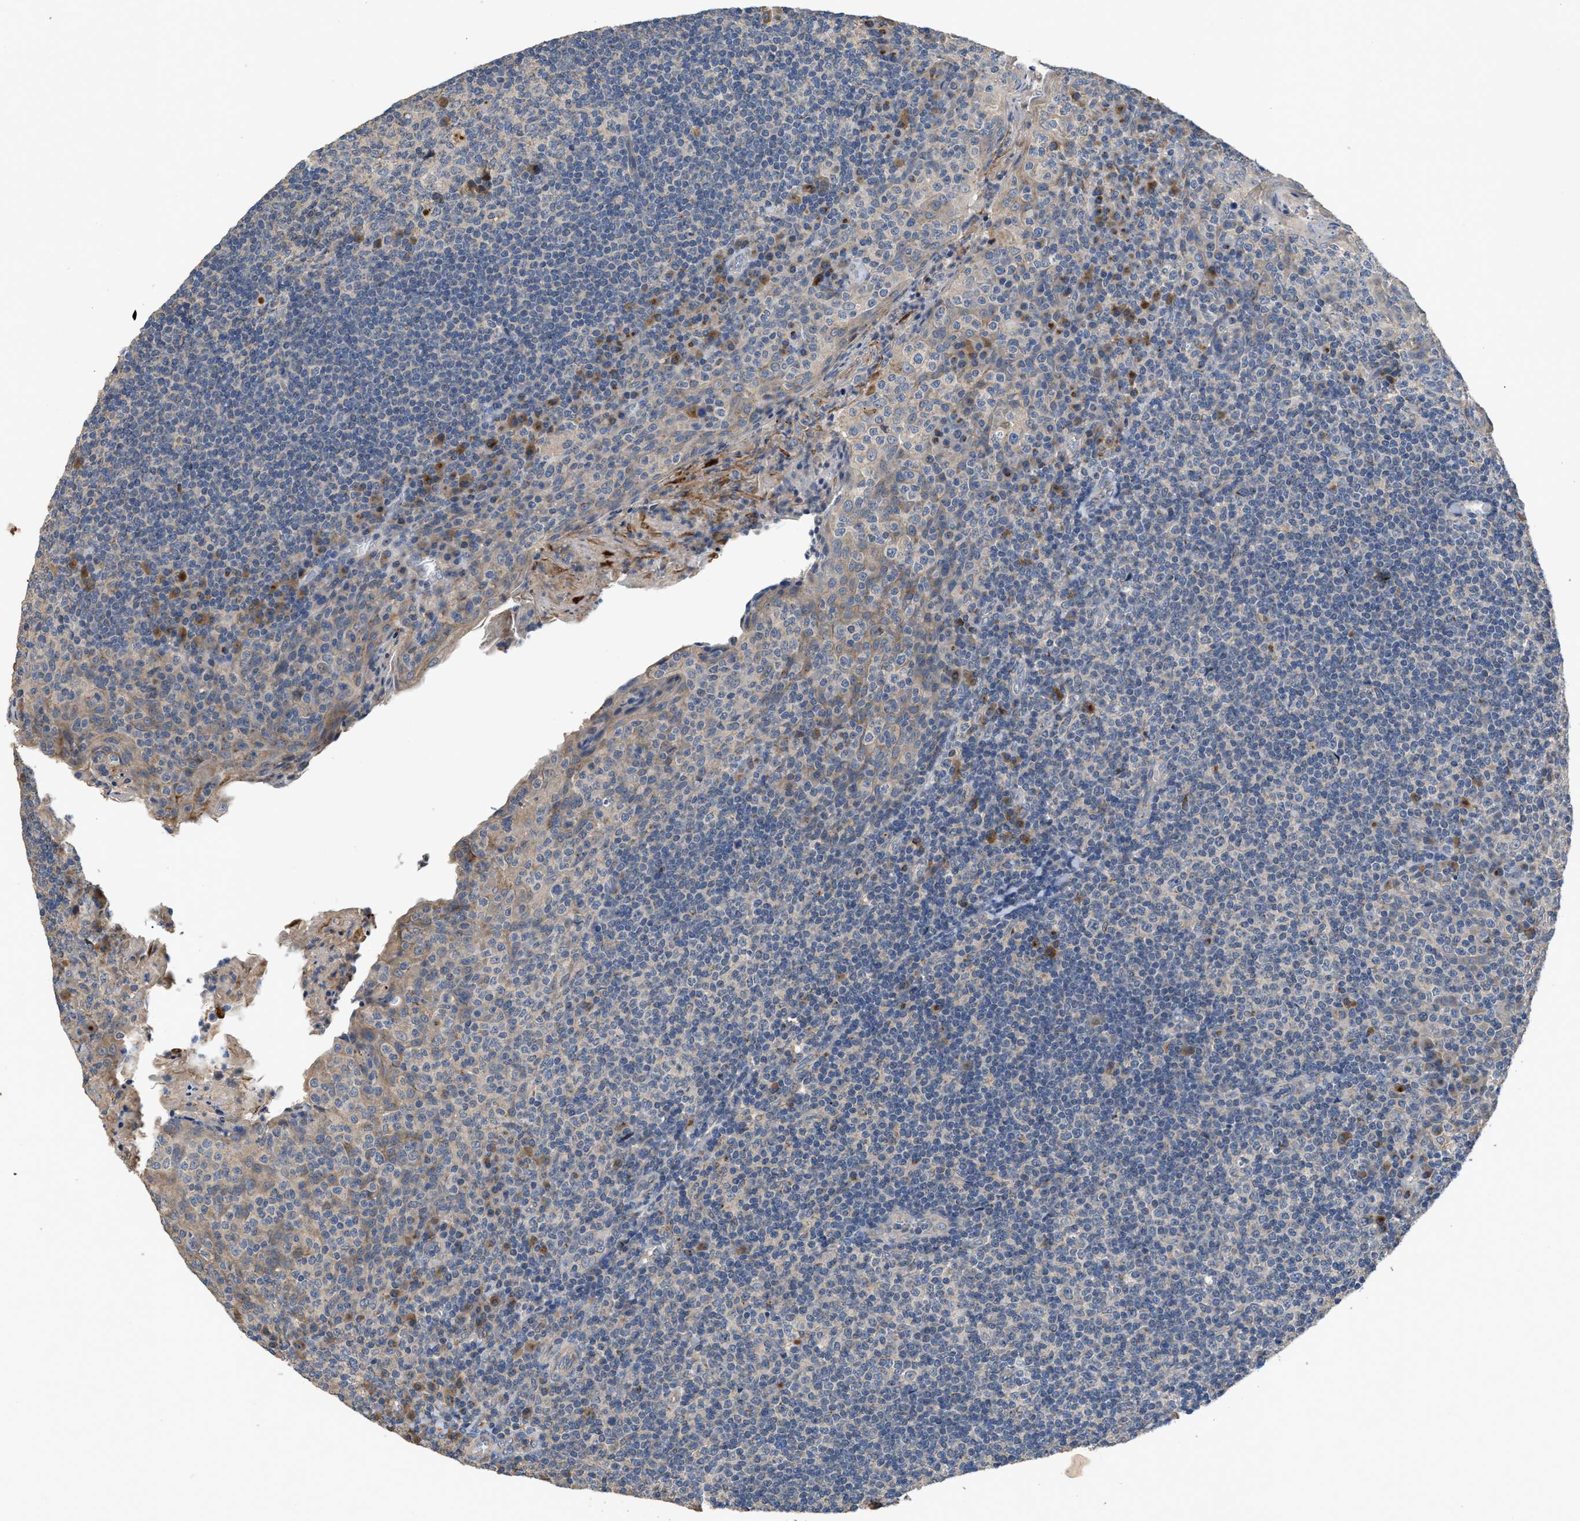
{"staining": {"intensity": "negative", "quantity": "none", "location": "none"}, "tissue": "tonsil", "cell_type": "Germinal center cells", "image_type": "normal", "snomed": [{"axis": "morphology", "description": "Normal tissue, NOS"}, {"axis": "topography", "description": "Tonsil"}], "caption": "Germinal center cells are negative for protein expression in unremarkable human tonsil. (Stains: DAB IHC with hematoxylin counter stain, Microscopy: brightfield microscopy at high magnification).", "gene": "SIK2", "patient": {"sex": "male", "age": 17}}